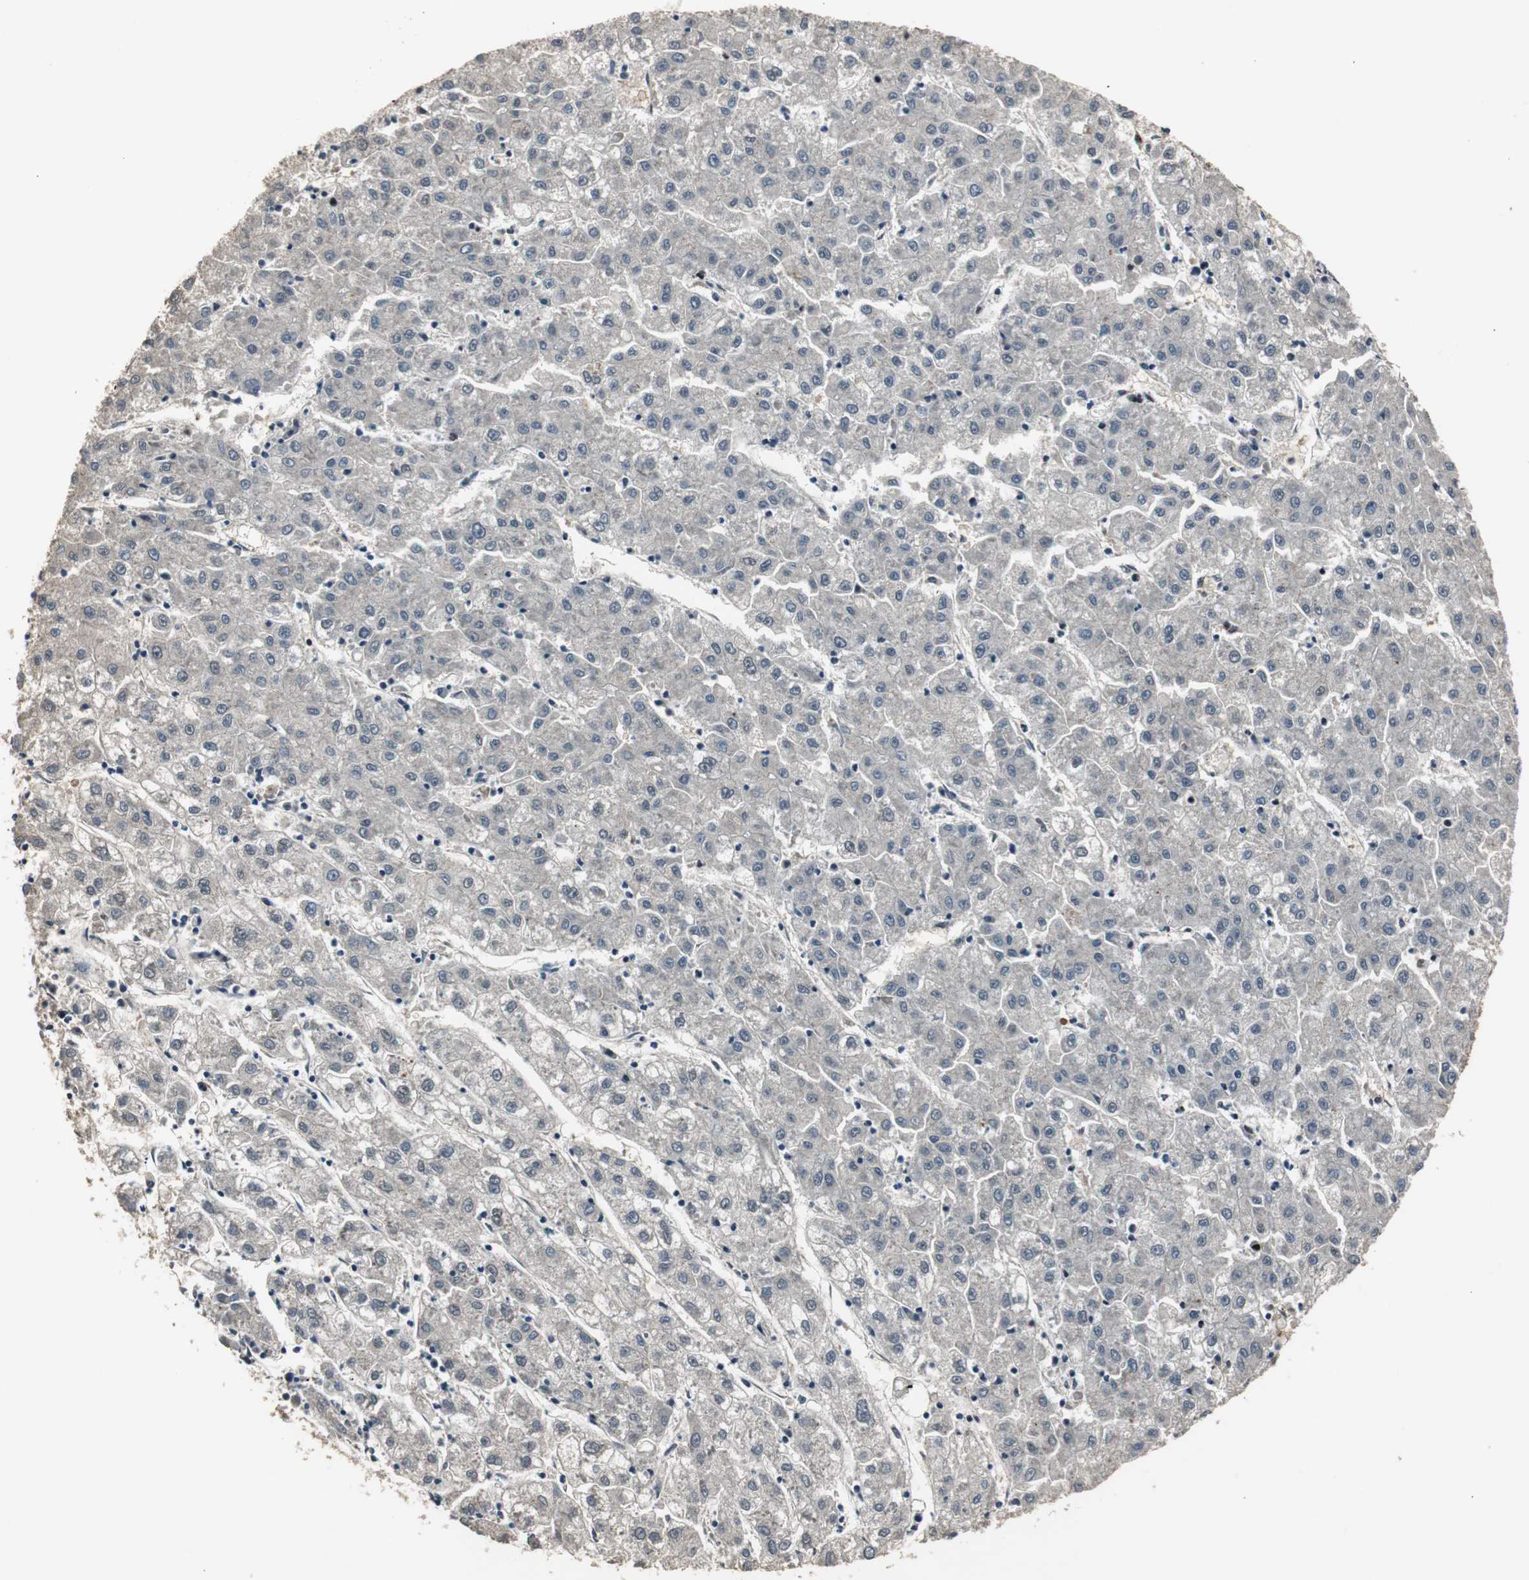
{"staining": {"intensity": "negative", "quantity": "none", "location": "none"}, "tissue": "liver cancer", "cell_type": "Tumor cells", "image_type": "cancer", "snomed": [{"axis": "morphology", "description": "Carcinoma, Hepatocellular, NOS"}, {"axis": "topography", "description": "Liver"}], "caption": "Immunohistochemistry (IHC) of liver hepatocellular carcinoma shows no expression in tumor cells. (Stains: DAB immunohistochemistry (IHC) with hematoxylin counter stain, Microscopy: brightfield microscopy at high magnification).", "gene": "TAF5", "patient": {"sex": "male", "age": 72}}